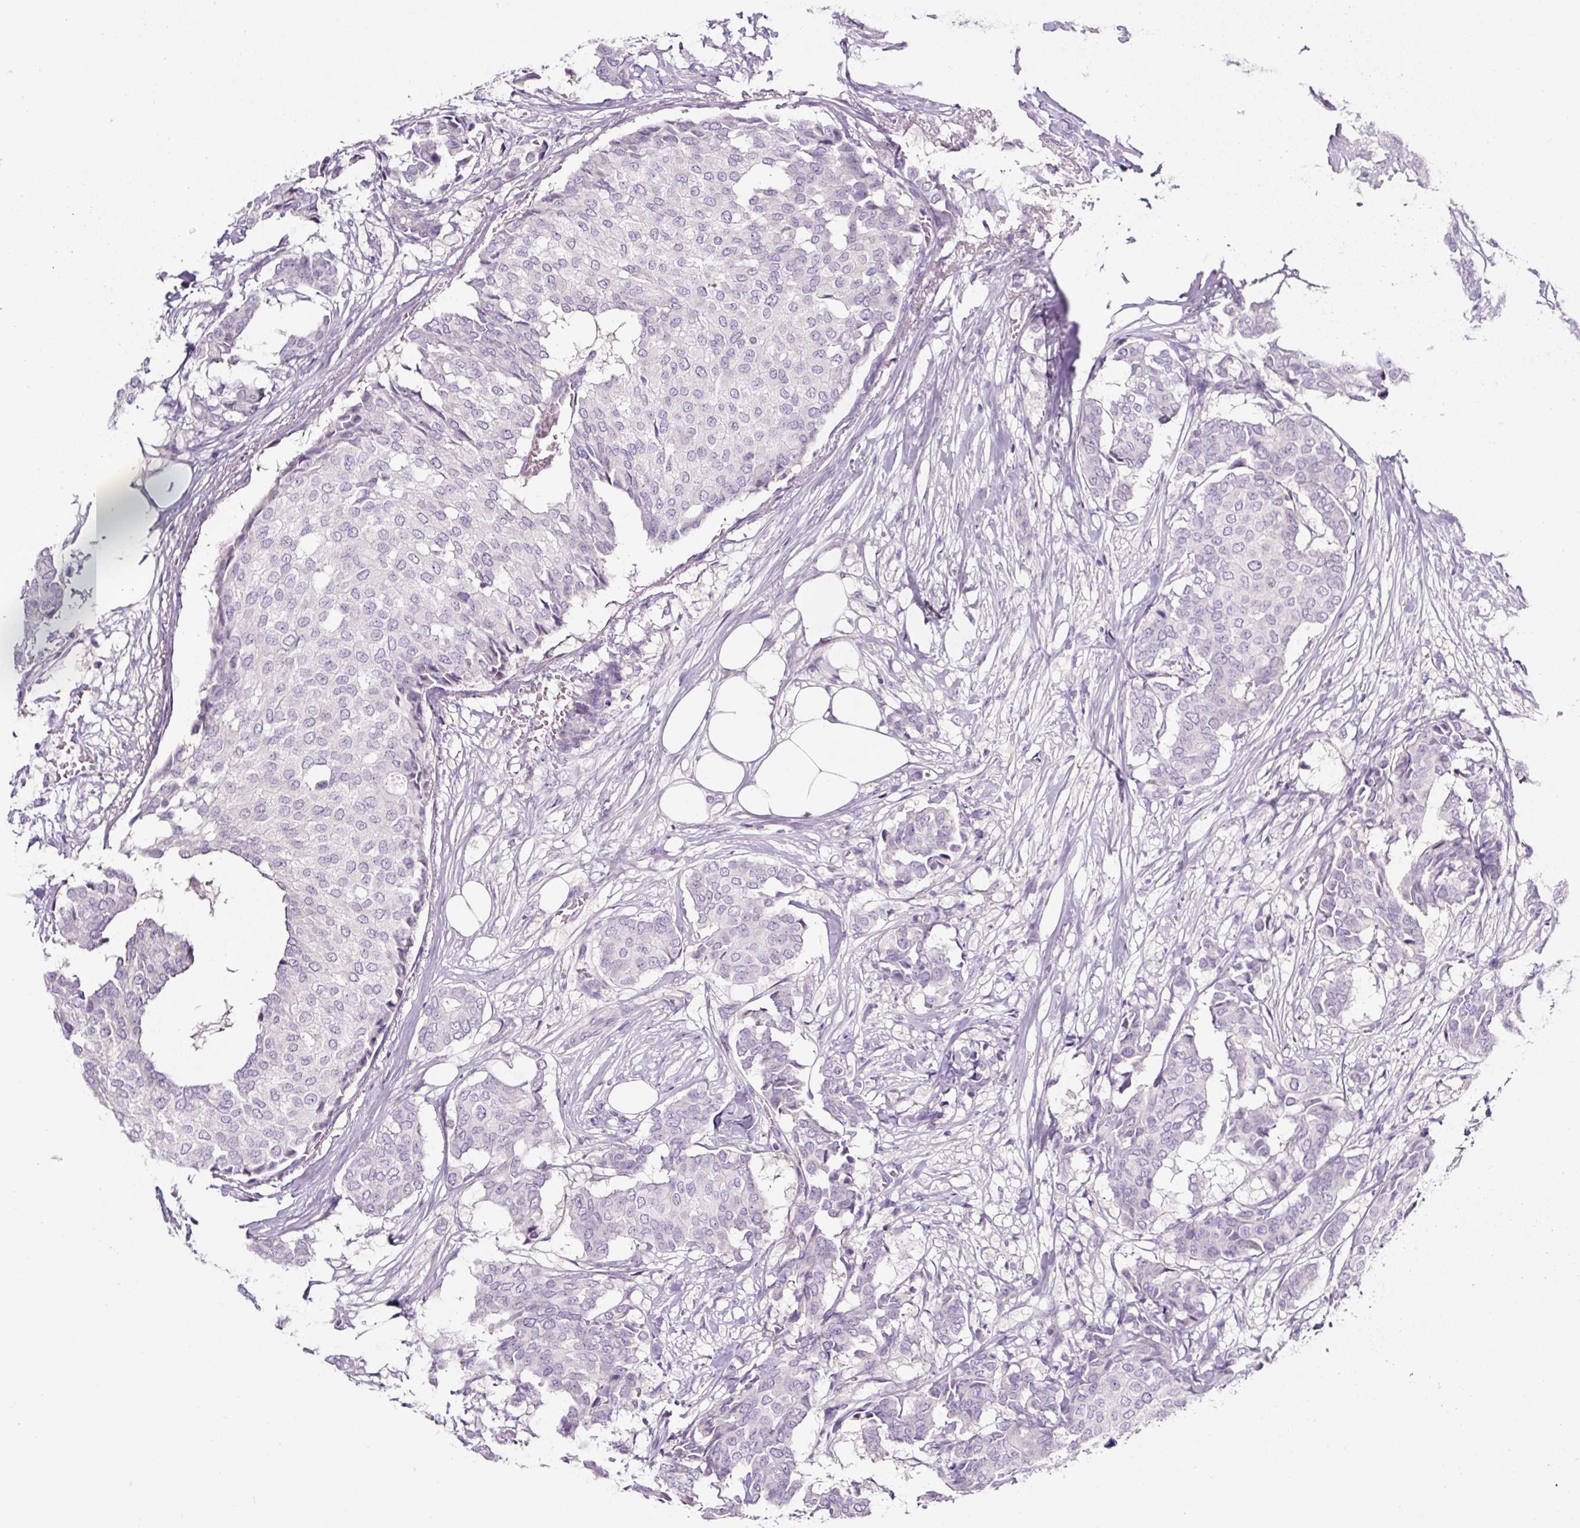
{"staining": {"intensity": "negative", "quantity": "none", "location": "none"}, "tissue": "breast cancer", "cell_type": "Tumor cells", "image_type": "cancer", "snomed": [{"axis": "morphology", "description": "Duct carcinoma"}, {"axis": "topography", "description": "Breast"}], "caption": "Breast cancer (infiltrating ductal carcinoma) was stained to show a protein in brown. There is no significant staining in tumor cells.", "gene": "OR14A2", "patient": {"sex": "female", "age": 75}}